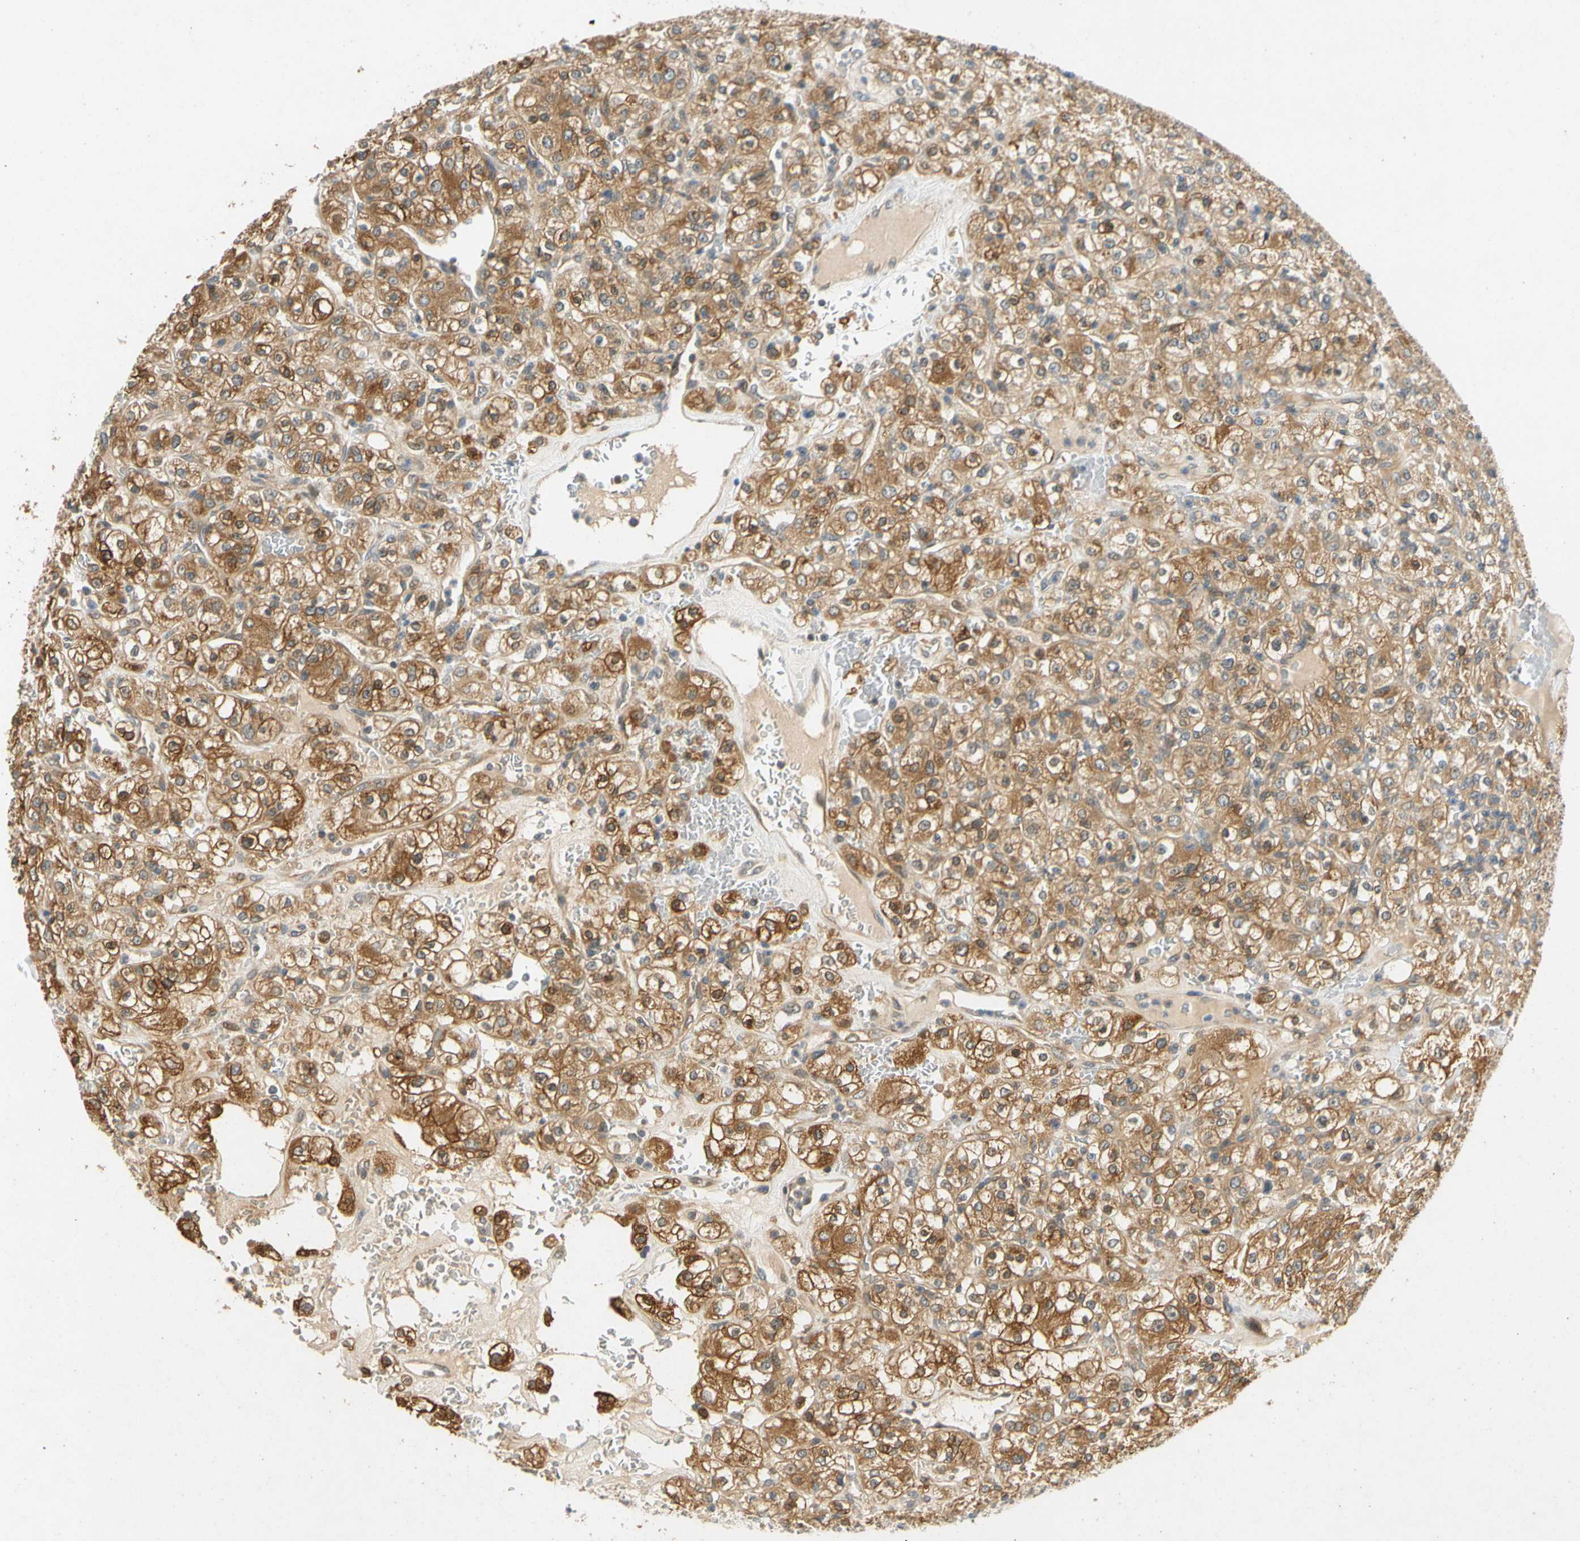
{"staining": {"intensity": "moderate", "quantity": ">75%", "location": "cytoplasmic/membranous"}, "tissue": "renal cancer", "cell_type": "Tumor cells", "image_type": "cancer", "snomed": [{"axis": "morphology", "description": "Normal tissue, NOS"}, {"axis": "morphology", "description": "Adenocarcinoma, NOS"}, {"axis": "topography", "description": "Kidney"}], "caption": "Renal adenocarcinoma was stained to show a protein in brown. There is medium levels of moderate cytoplasmic/membranous staining in about >75% of tumor cells. The staining was performed using DAB, with brown indicating positive protein expression. Nuclei are stained blue with hematoxylin.", "gene": "GATD1", "patient": {"sex": "female", "age": 72}}